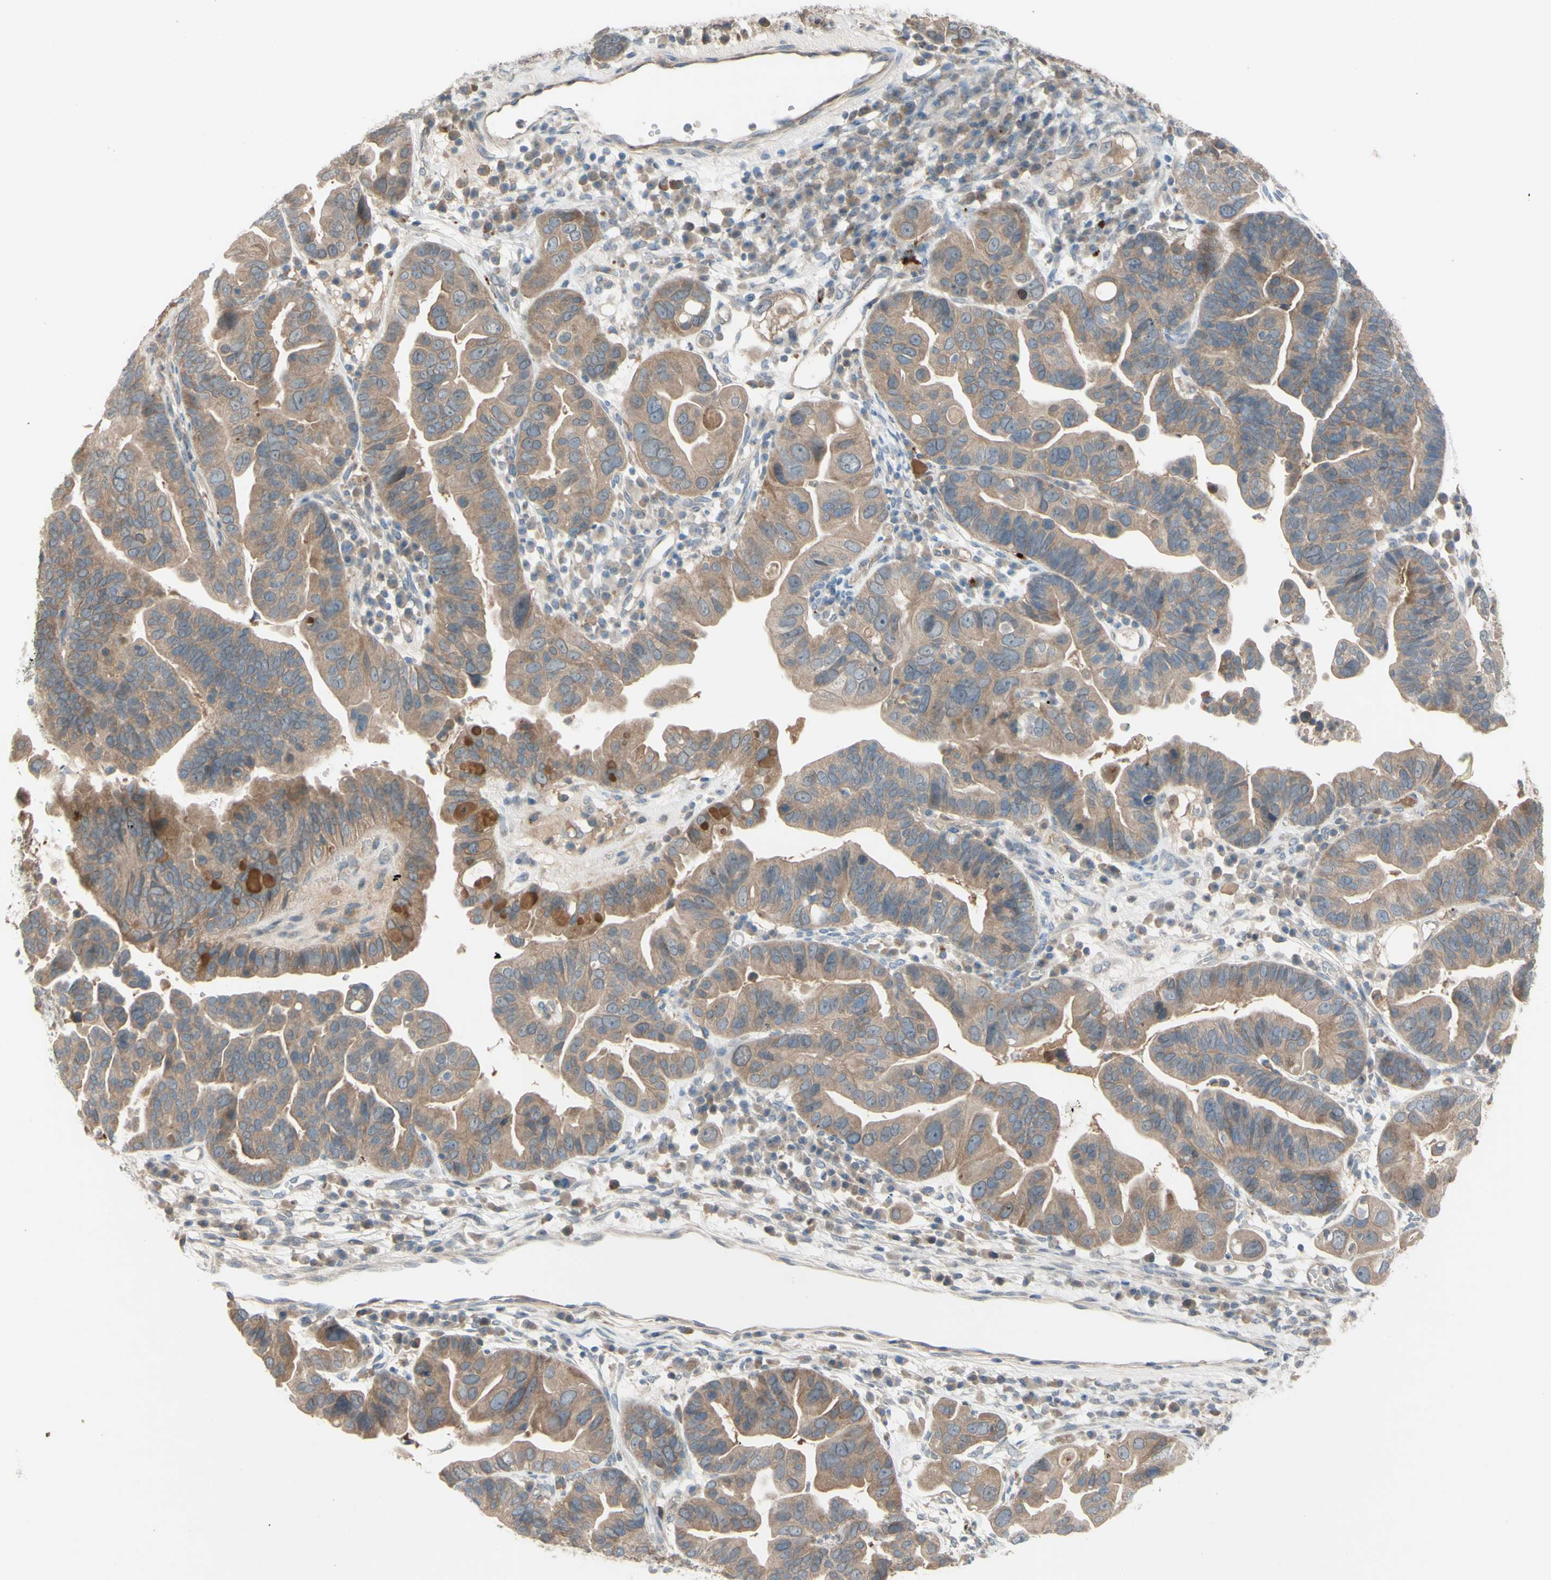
{"staining": {"intensity": "moderate", "quantity": ">75%", "location": "cytoplasmic/membranous"}, "tissue": "ovarian cancer", "cell_type": "Tumor cells", "image_type": "cancer", "snomed": [{"axis": "morphology", "description": "Cystadenocarcinoma, serous, NOS"}, {"axis": "topography", "description": "Ovary"}], "caption": "This image reveals ovarian cancer (serous cystadenocarcinoma) stained with IHC to label a protein in brown. The cytoplasmic/membranous of tumor cells show moderate positivity for the protein. Nuclei are counter-stained blue.", "gene": "AFP", "patient": {"sex": "female", "age": 56}}